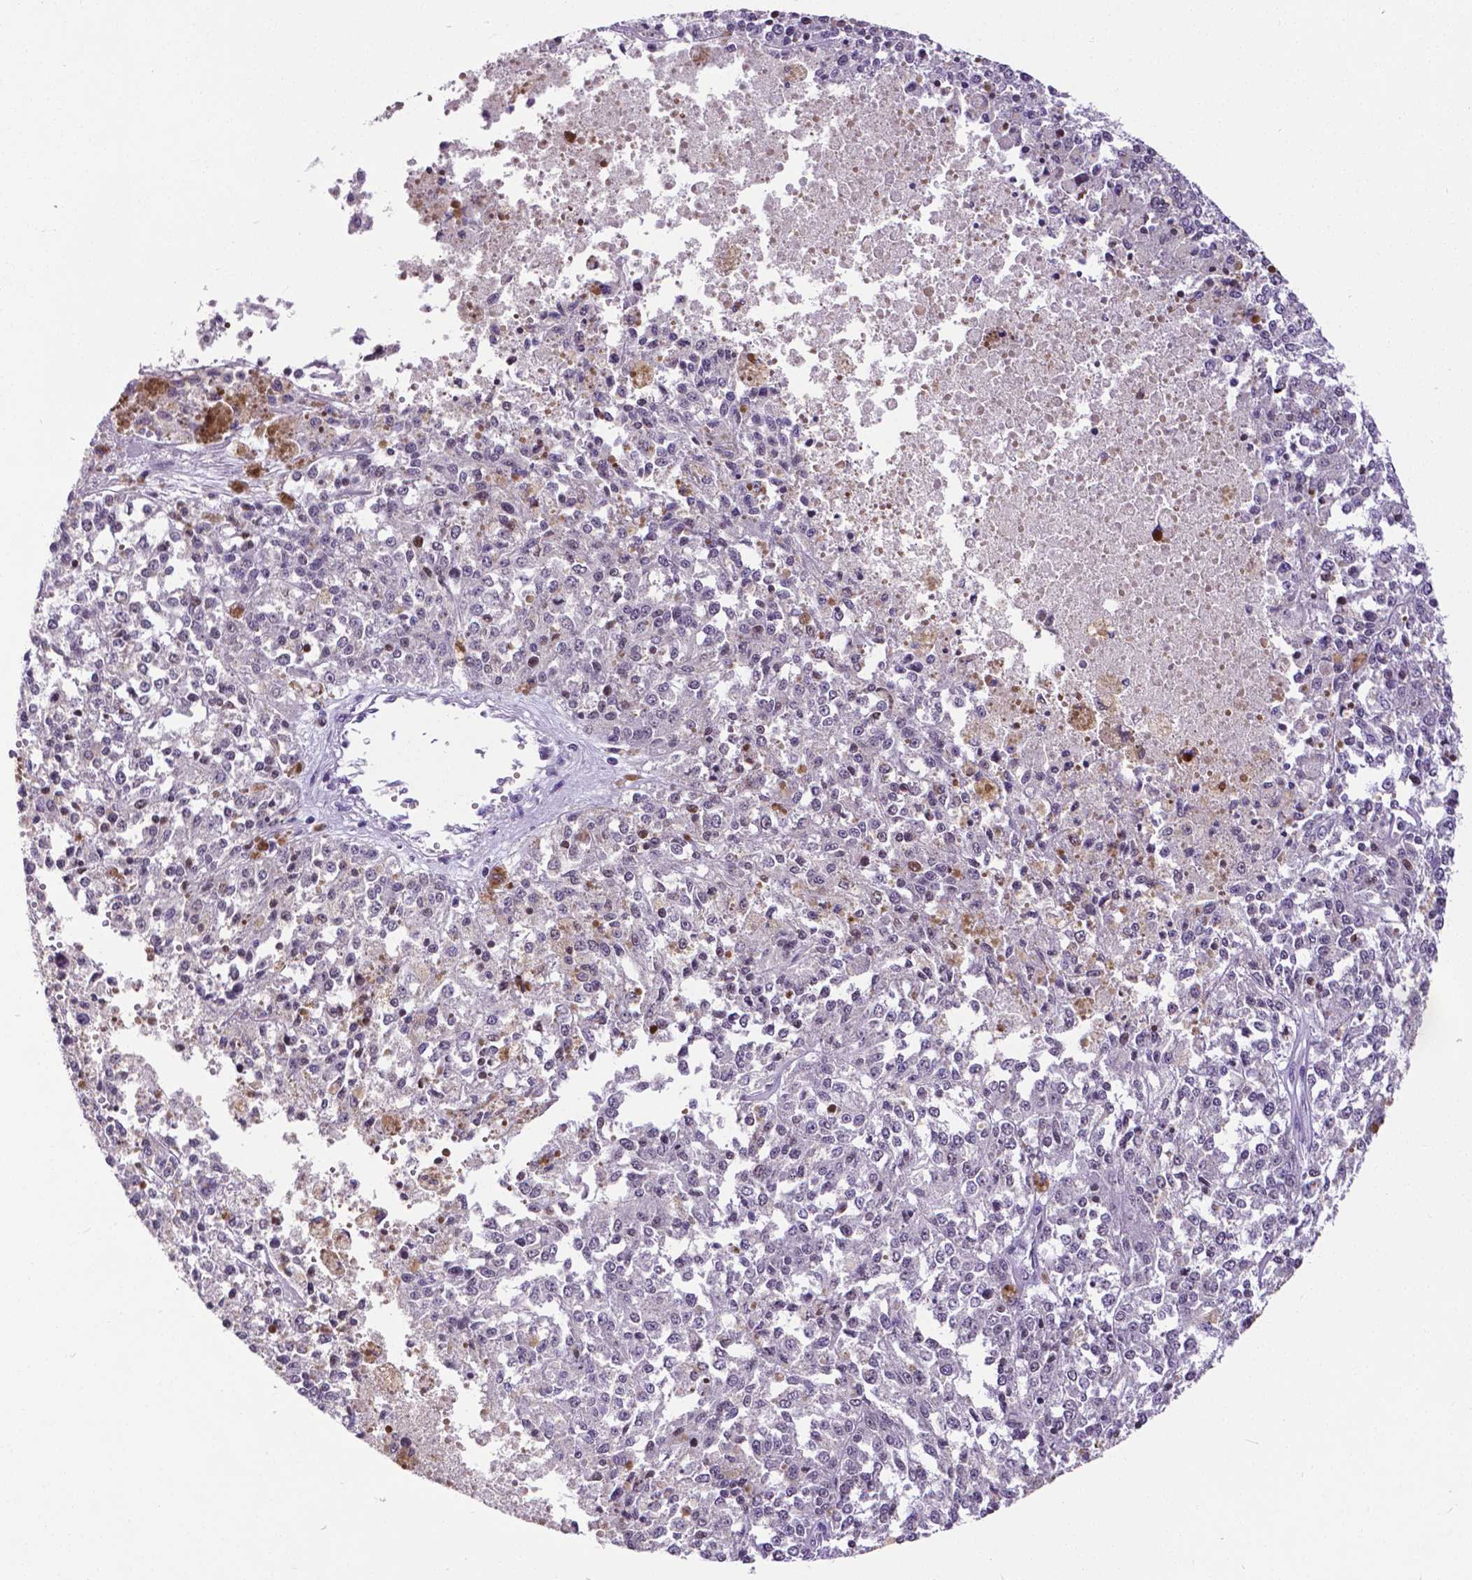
{"staining": {"intensity": "negative", "quantity": "none", "location": "none"}, "tissue": "melanoma", "cell_type": "Tumor cells", "image_type": "cancer", "snomed": [{"axis": "morphology", "description": "Malignant melanoma, Metastatic site"}, {"axis": "topography", "description": "Lymph node"}], "caption": "DAB (3,3'-diaminobenzidine) immunohistochemical staining of human melanoma displays no significant positivity in tumor cells.", "gene": "ATRX", "patient": {"sex": "female", "age": 64}}